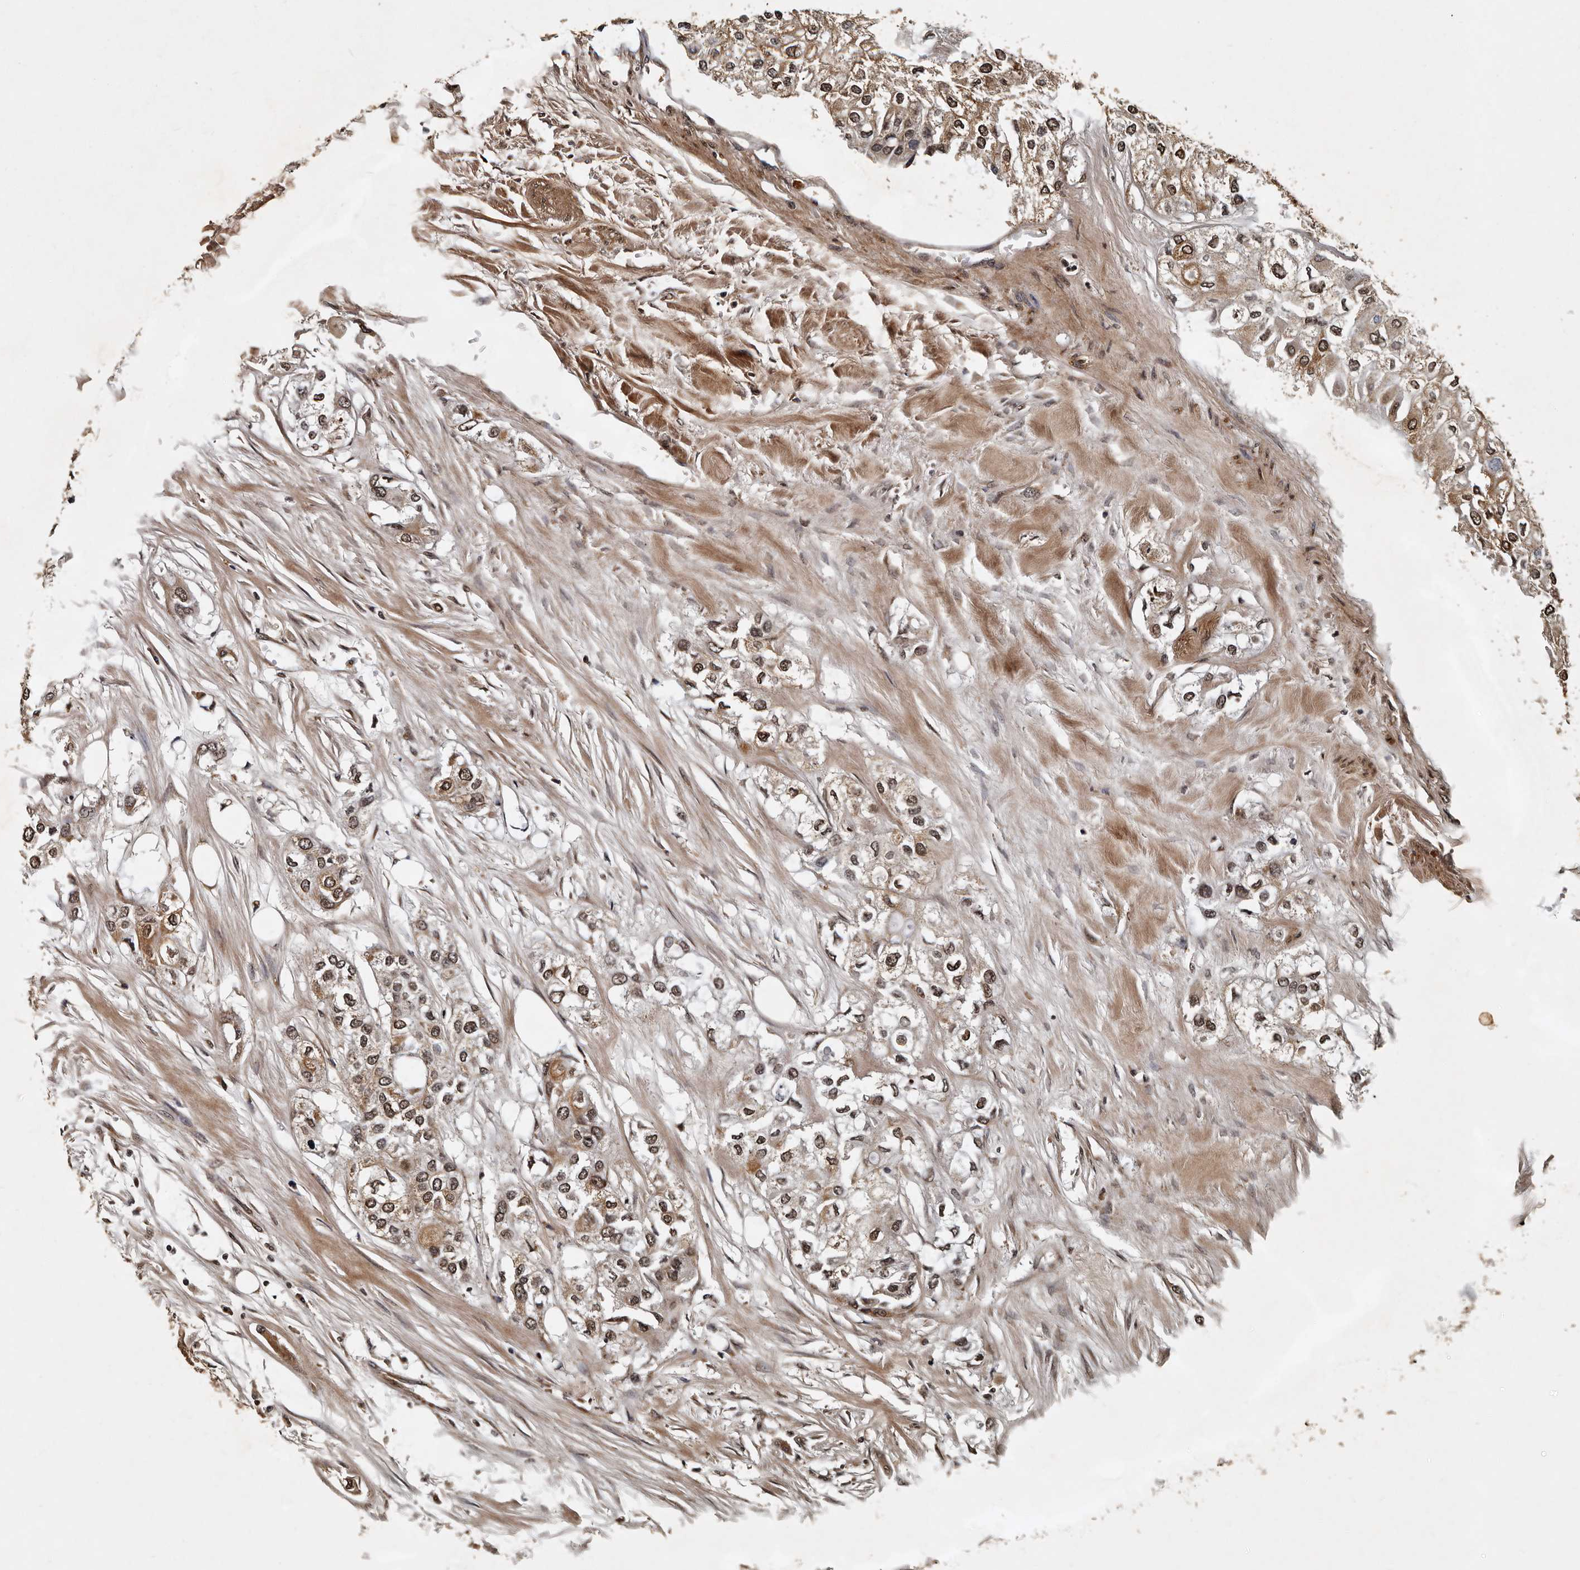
{"staining": {"intensity": "moderate", "quantity": ">75%", "location": "cytoplasmic/membranous,nuclear"}, "tissue": "urothelial cancer", "cell_type": "Tumor cells", "image_type": "cancer", "snomed": [{"axis": "morphology", "description": "Urothelial carcinoma, High grade"}, {"axis": "topography", "description": "Urinary bladder"}], "caption": "IHC (DAB) staining of high-grade urothelial carcinoma shows moderate cytoplasmic/membranous and nuclear protein positivity in approximately >75% of tumor cells.", "gene": "CPNE3", "patient": {"sex": "male", "age": 64}}